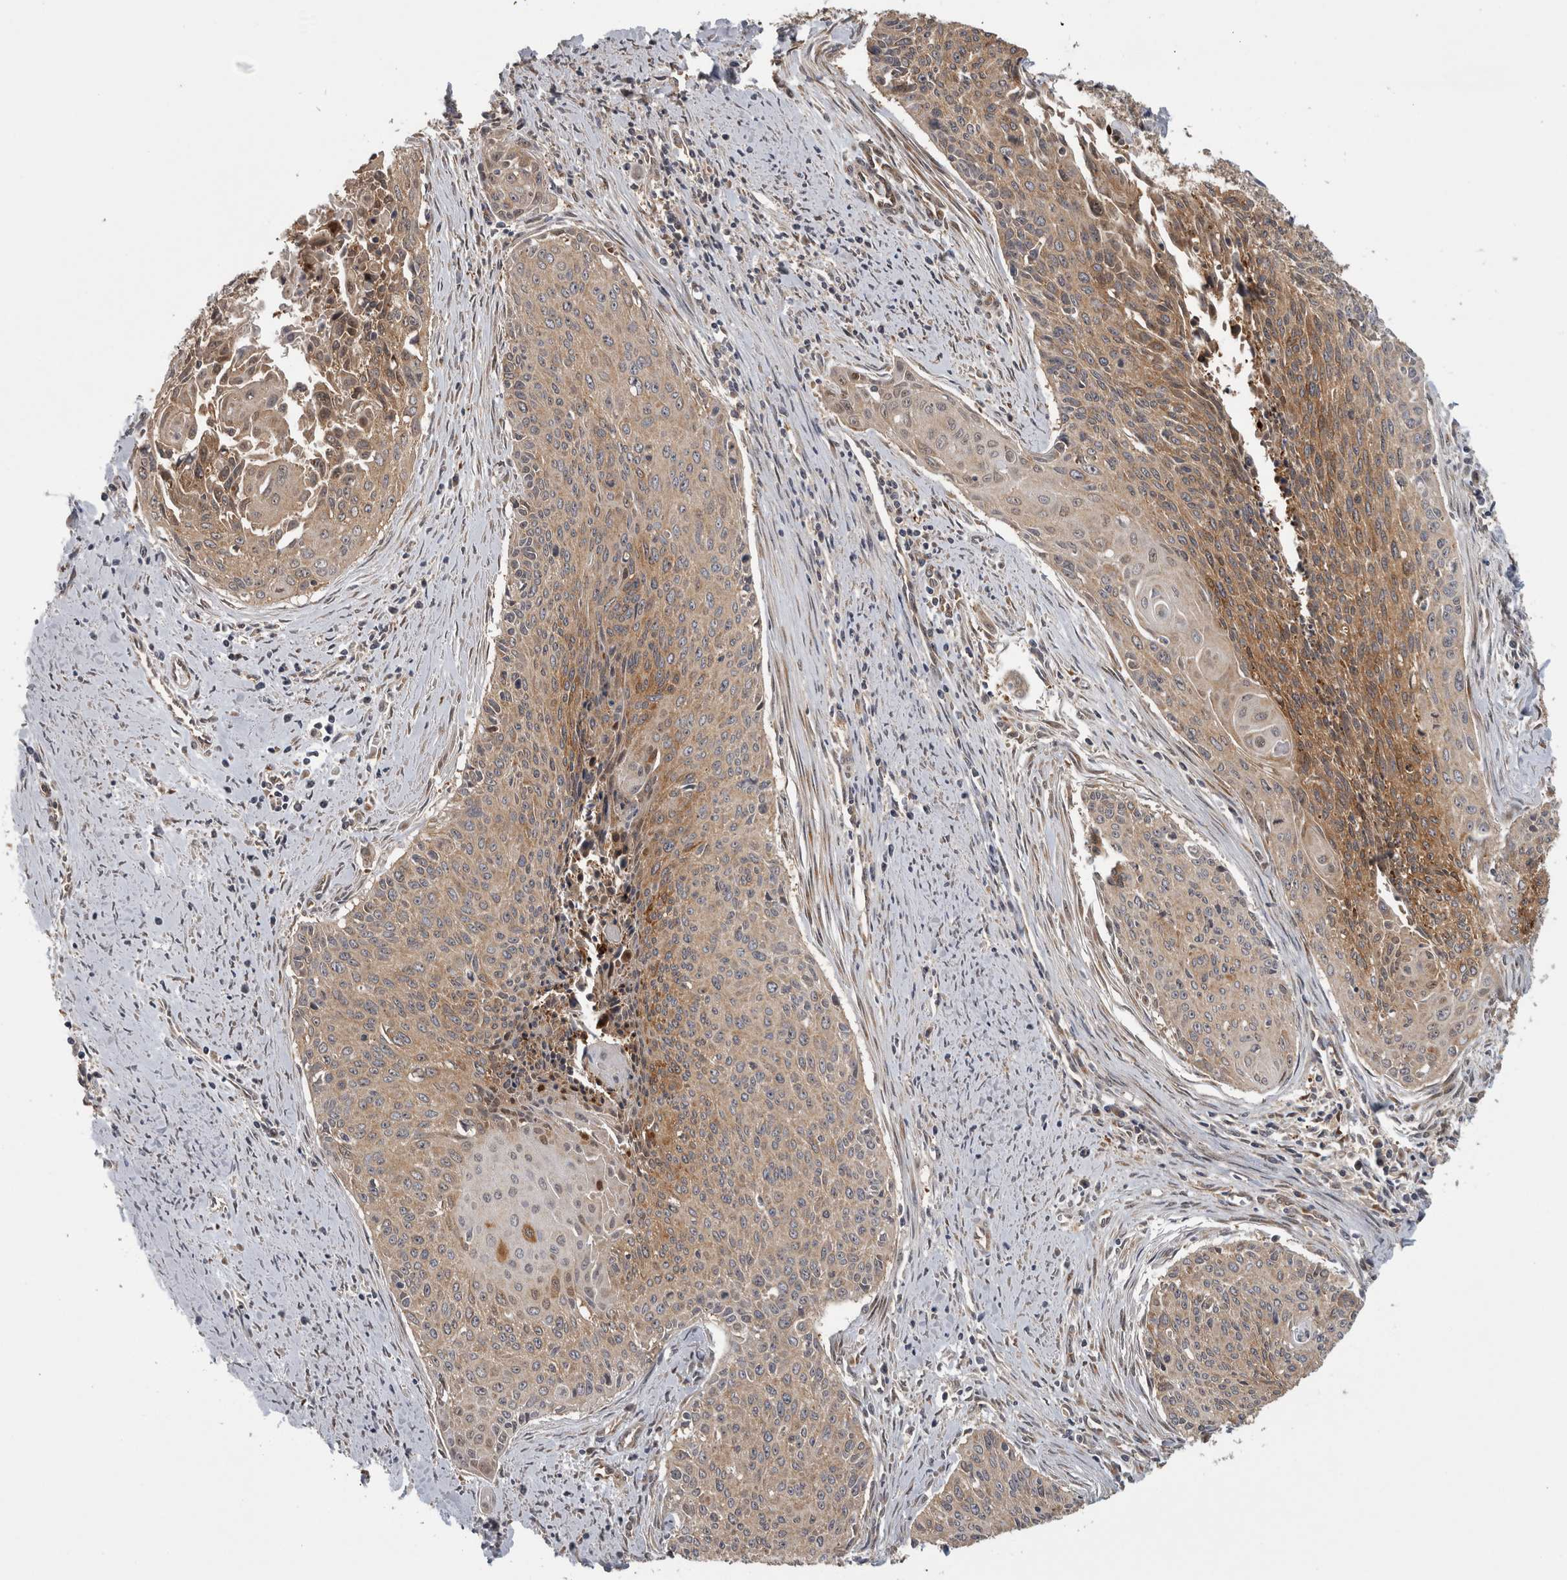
{"staining": {"intensity": "moderate", "quantity": "25%-75%", "location": "cytoplasmic/membranous"}, "tissue": "cervical cancer", "cell_type": "Tumor cells", "image_type": "cancer", "snomed": [{"axis": "morphology", "description": "Squamous cell carcinoma, NOS"}, {"axis": "topography", "description": "Cervix"}], "caption": "Protein staining of cervical cancer (squamous cell carcinoma) tissue shows moderate cytoplasmic/membranous expression in about 25%-75% of tumor cells.", "gene": "ATXN2", "patient": {"sex": "female", "age": 55}}